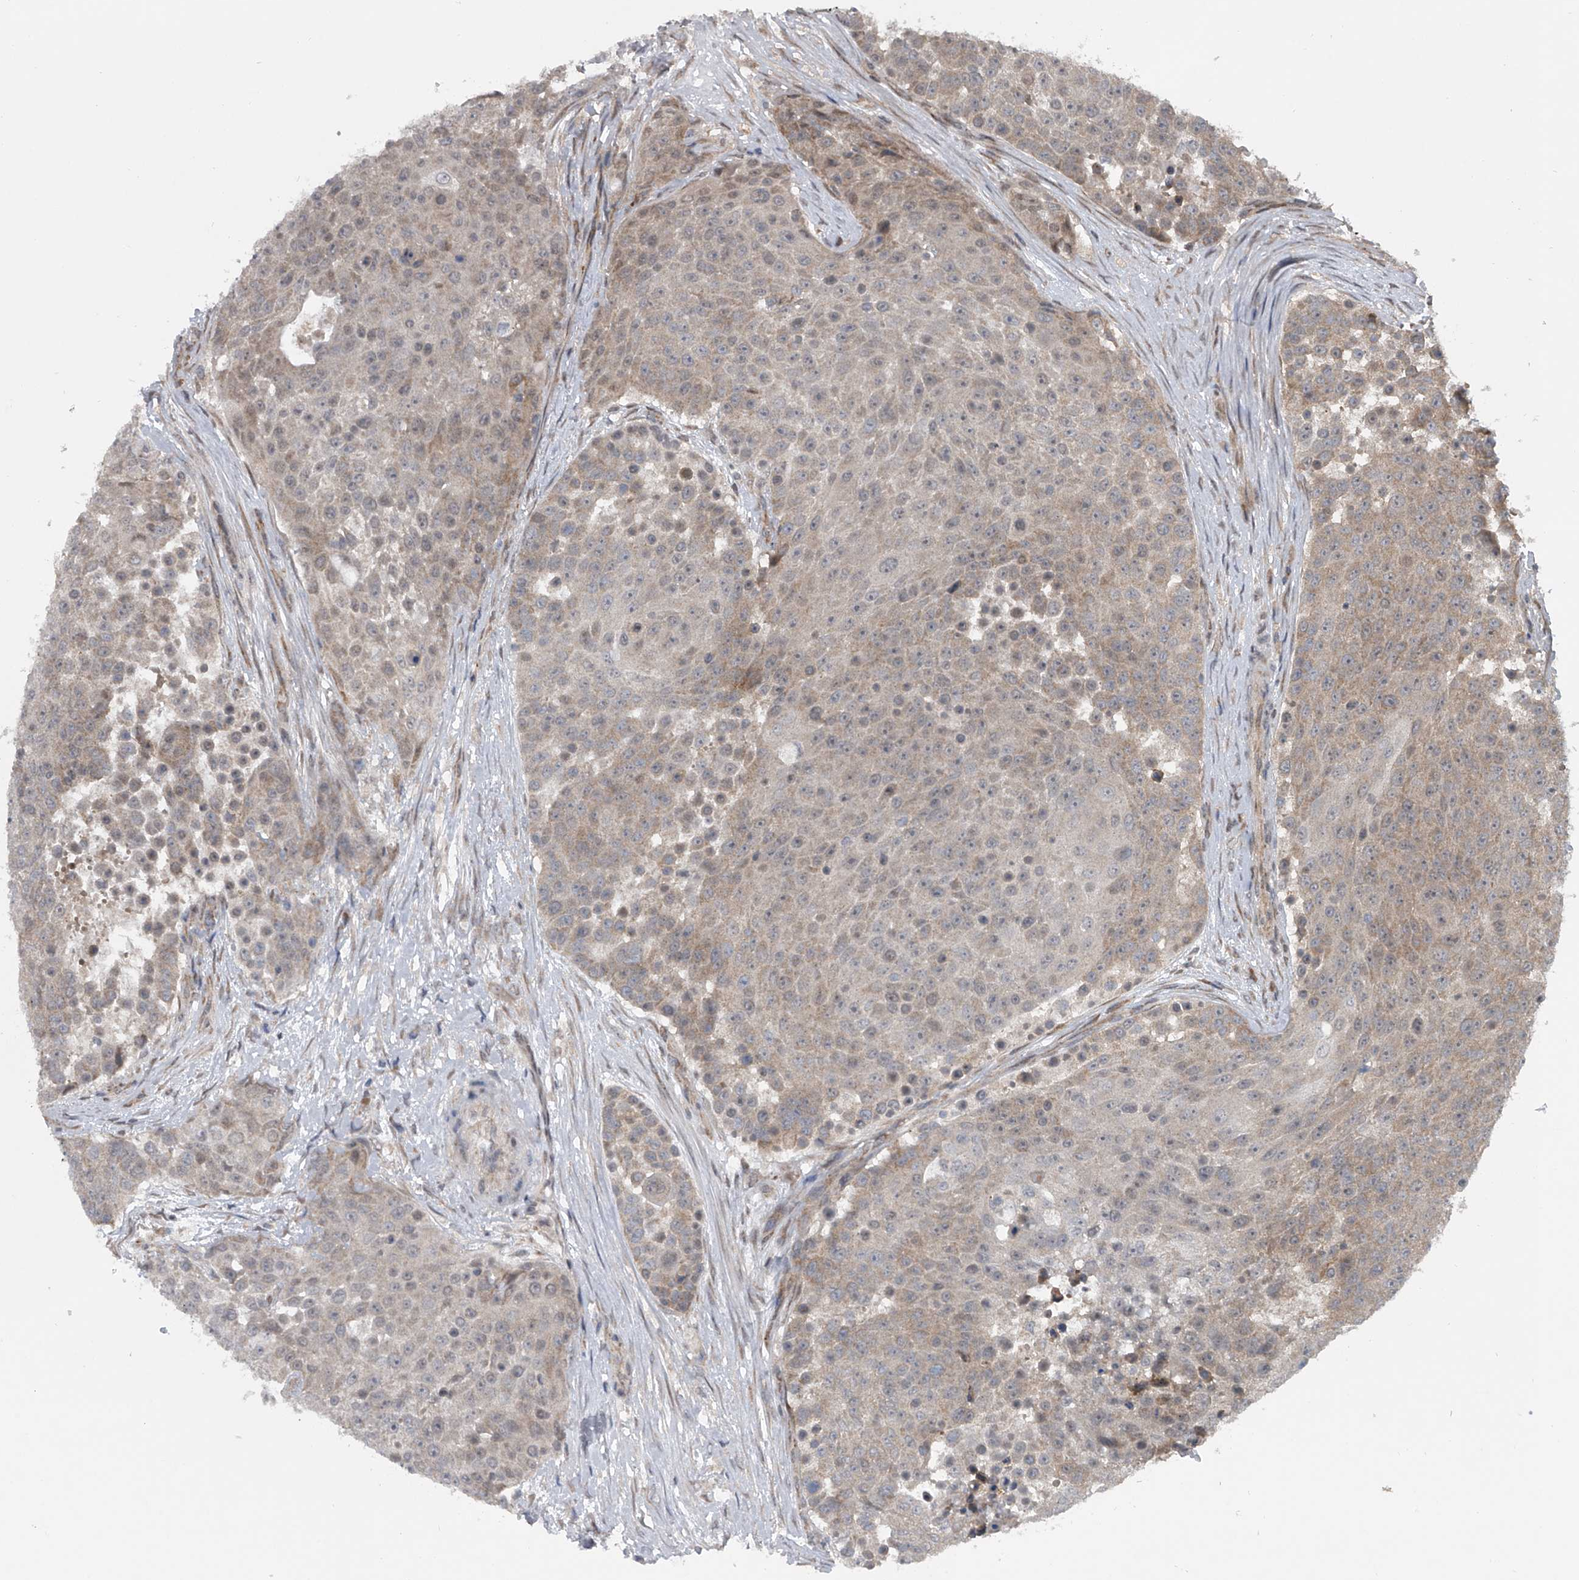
{"staining": {"intensity": "weak", "quantity": "<25%", "location": "cytoplasmic/membranous"}, "tissue": "urothelial cancer", "cell_type": "Tumor cells", "image_type": "cancer", "snomed": [{"axis": "morphology", "description": "Urothelial carcinoma, High grade"}, {"axis": "topography", "description": "Urinary bladder"}], "caption": "Immunohistochemical staining of human urothelial cancer exhibits no significant expression in tumor cells.", "gene": "GEMIN8", "patient": {"sex": "female", "age": 63}}